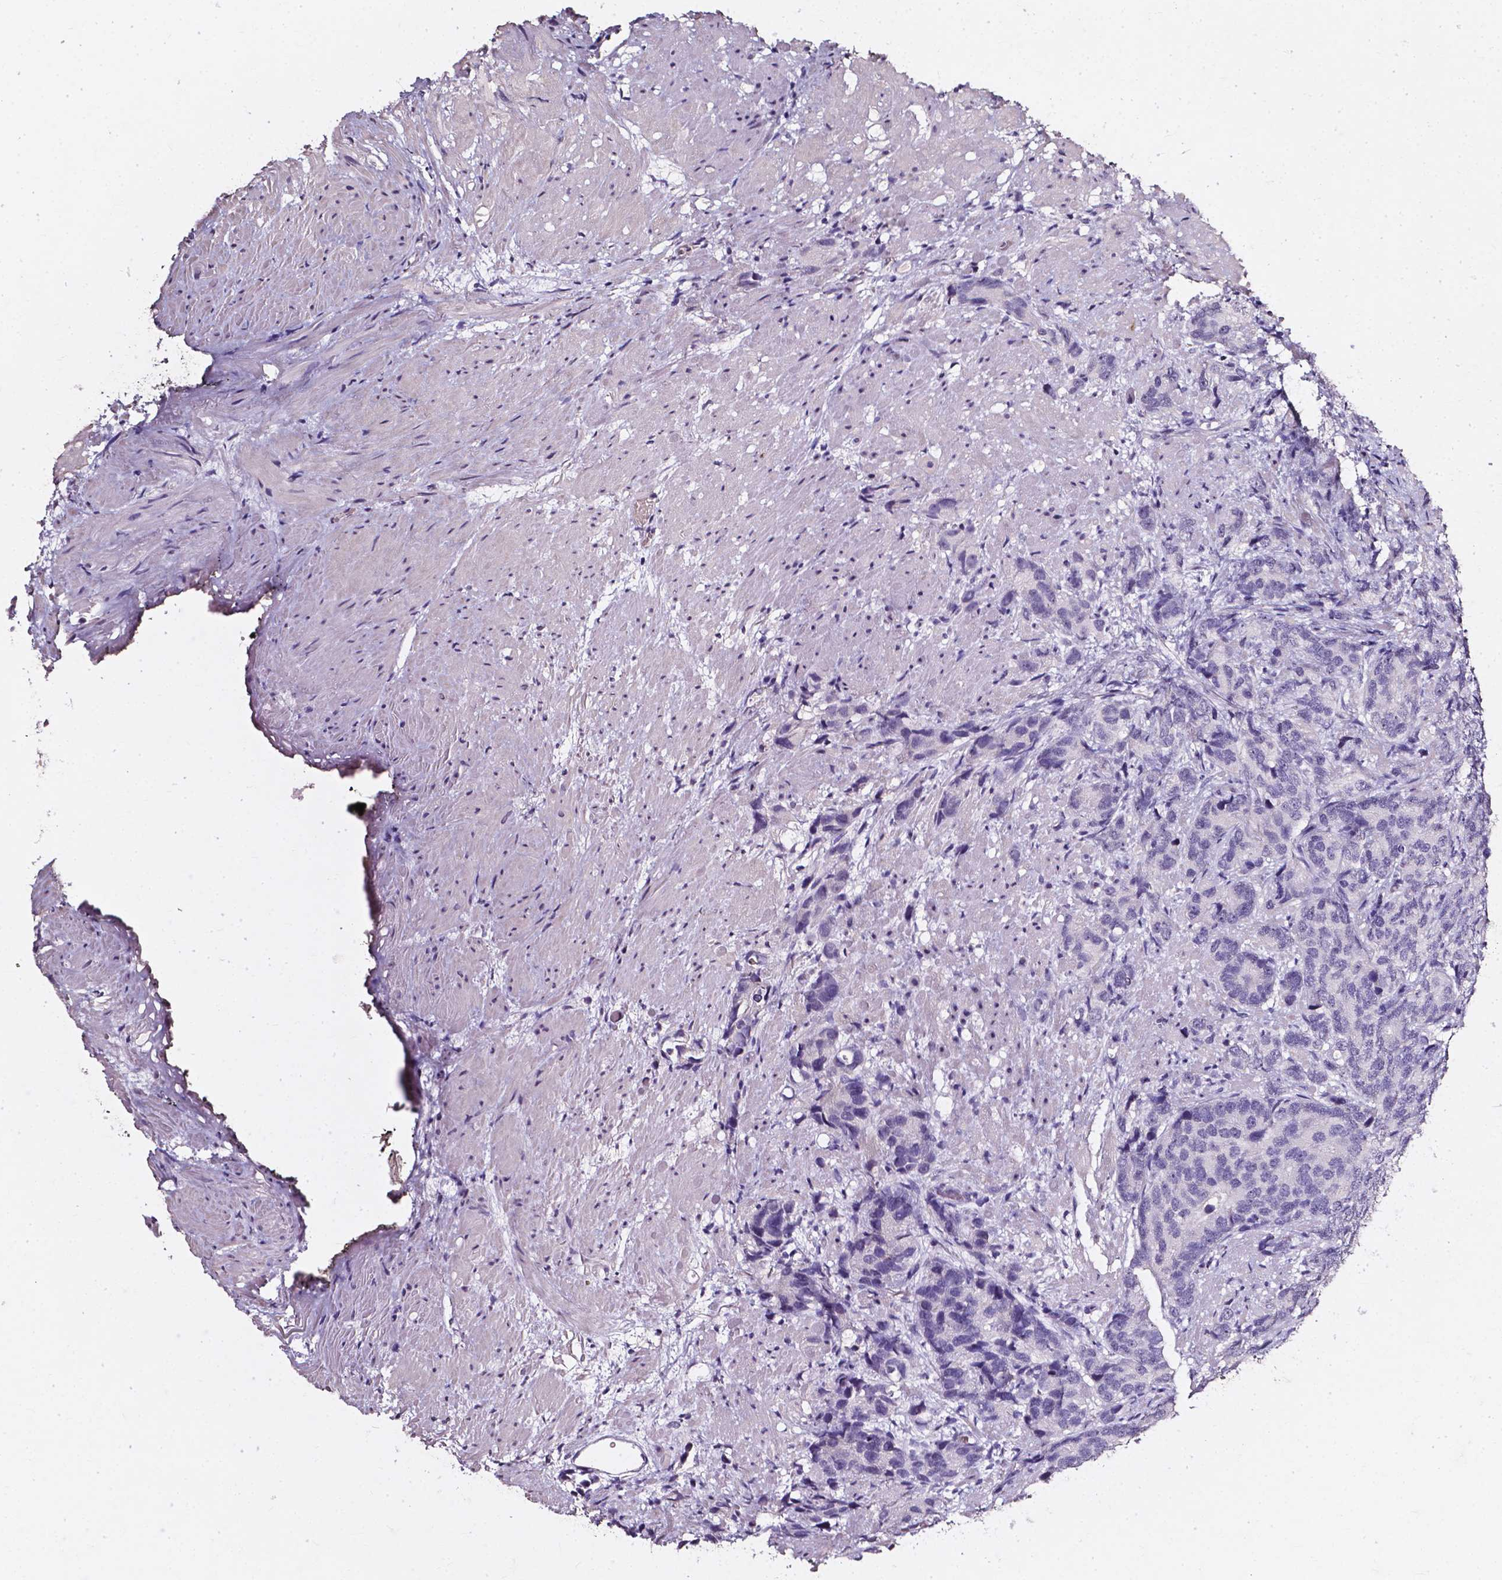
{"staining": {"intensity": "negative", "quantity": "none", "location": "none"}, "tissue": "prostate cancer", "cell_type": "Tumor cells", "image_type": "cancer", "snomed": [{"axis": "morphology", "description": "Adenocarcinoma, High grade"}, {"axis": "topography", "description": "Prostate"}], "caption": "There is no significant positivity in tumor cells of prostate cancer.", "gene": "AKR1B10", "patient": {"sex": "male", "age": 90}}